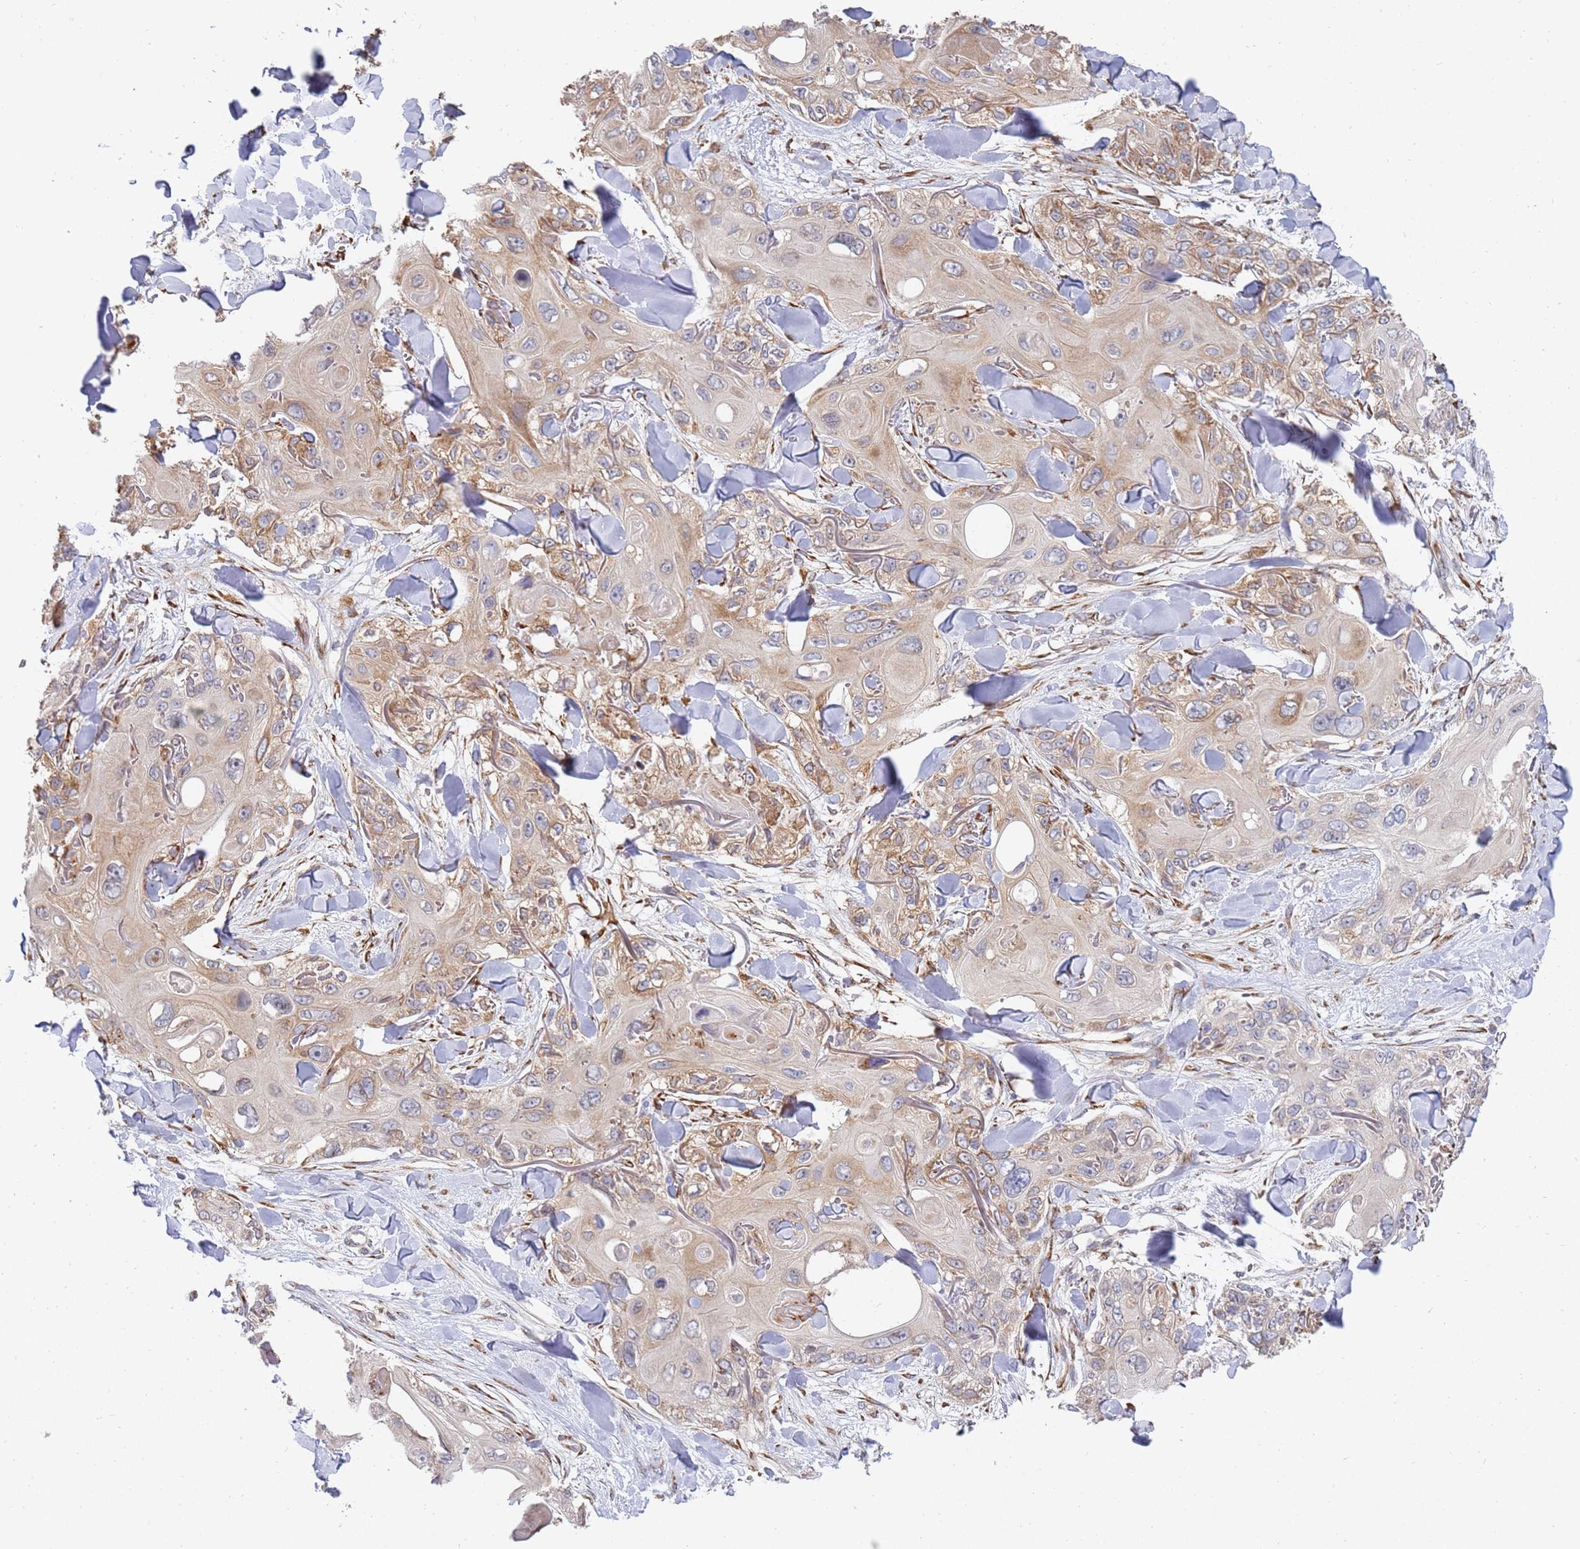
{"staining": {"intensity": "moderate", "quantity": "25%-75%", "location": "cytoplasmic/membranous"}, "tissue": "skin cancer", "cell_type": "Tumor cells", "image_type": "cancer", "snomed": [{"axis": "morphology", "description": "Normal tissue, NOS"}, {"axis": "morphology", "description": "Squamous cell carcinoma, NOS"}, {"axis": "topography", "description": "Skin"}], "caption": "Squamous cell carcinoma (skin) stained for a protein exhibits moderate cytoplasmic/membranous positivity in tumor cells.", "gene": "VRK2", "patient": {"sex": "male", "age": 72}}